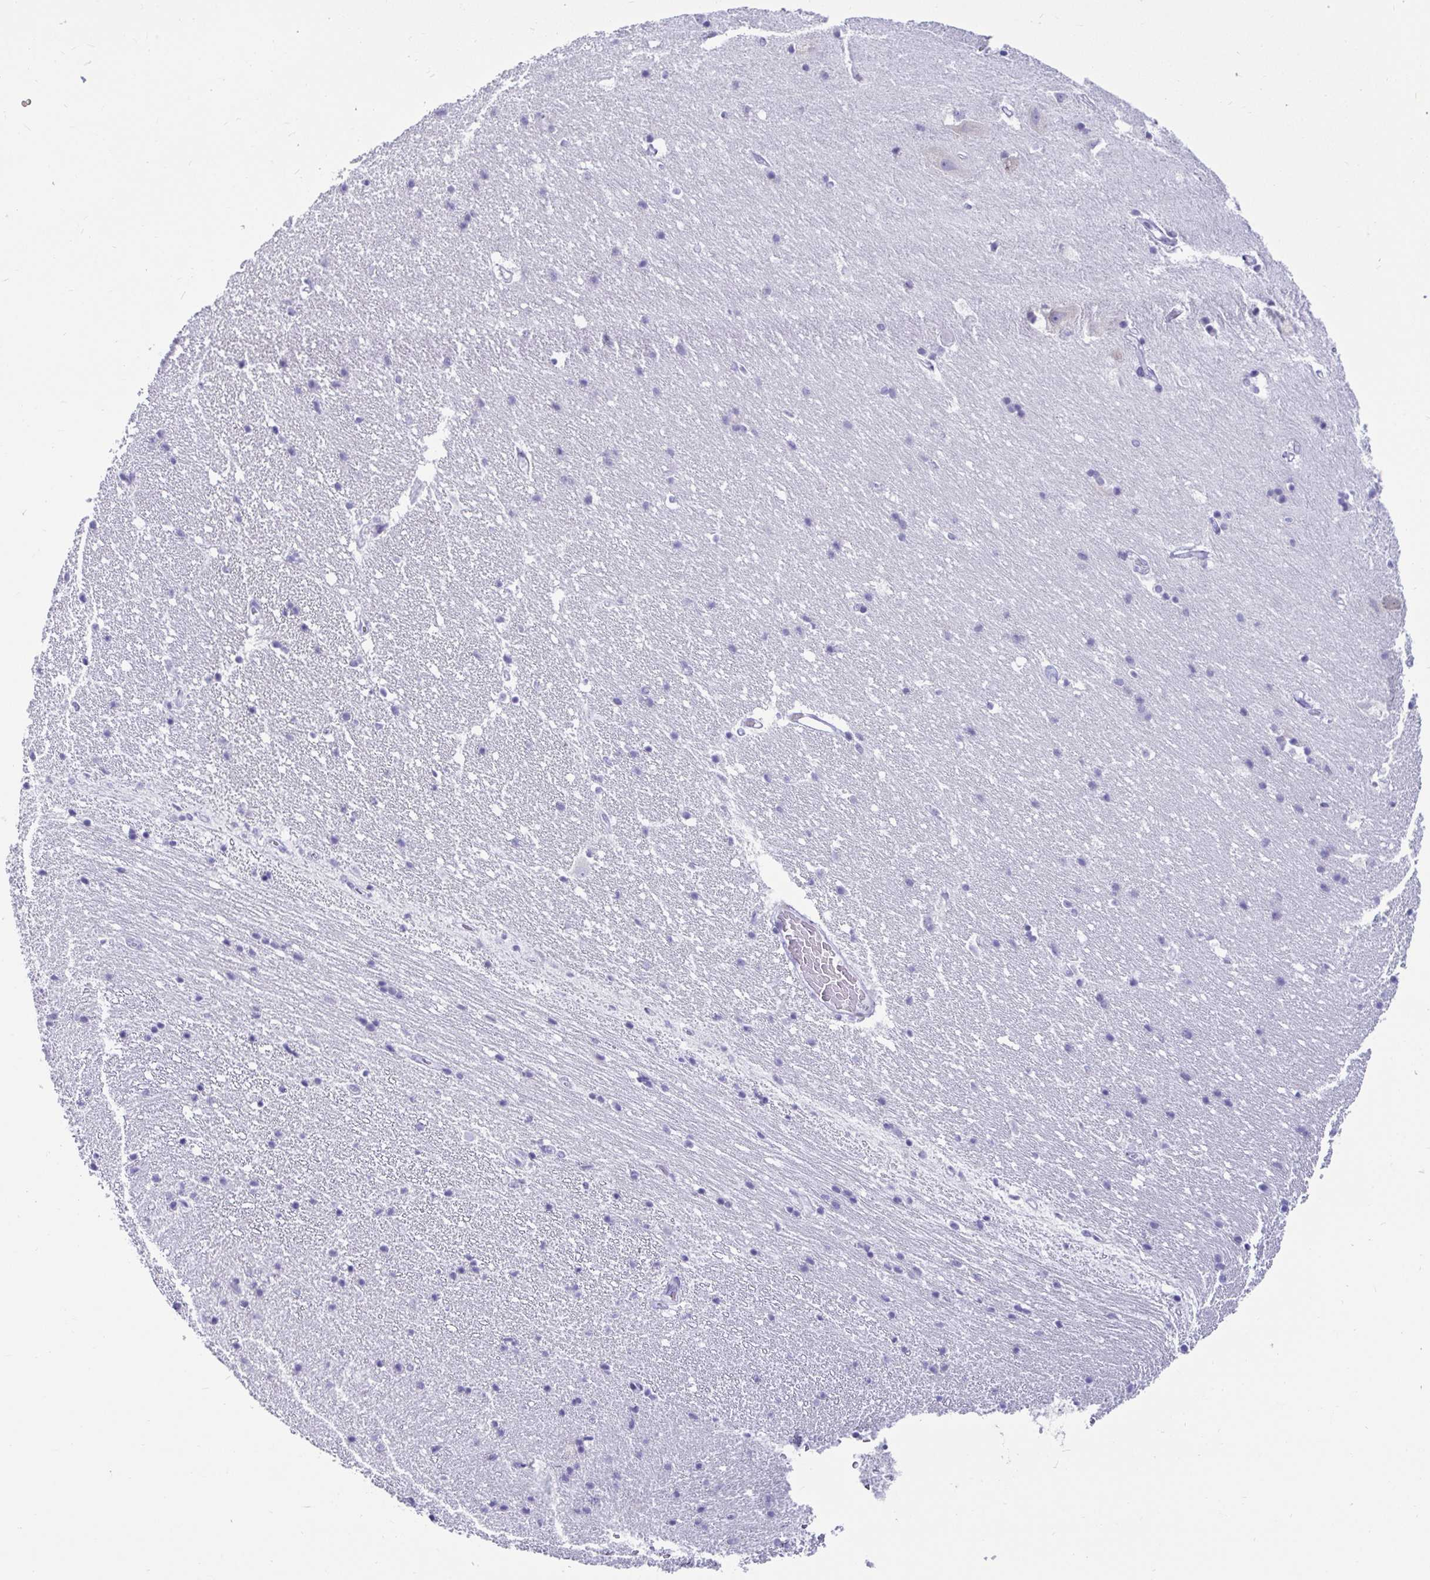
{"staining": {"intensity": "negative", "quantity": "none", "location": "none"}, "tissue": "hippocampus", "cell_type": "Glial cells", "image_type": "normal", "snomed": [{"axis": "morphology", "description": "Normal tissue, NOS"}, {"axis": "topography", "description": "Hippocampus"}], "caption": "IHC micrograph of normal hippocampus: human hippocampus stained with DAB reveals no significant protein positivity in glial cells.", "gene": "TFPI2", "patient": {"sex": "male", "age": 63}}